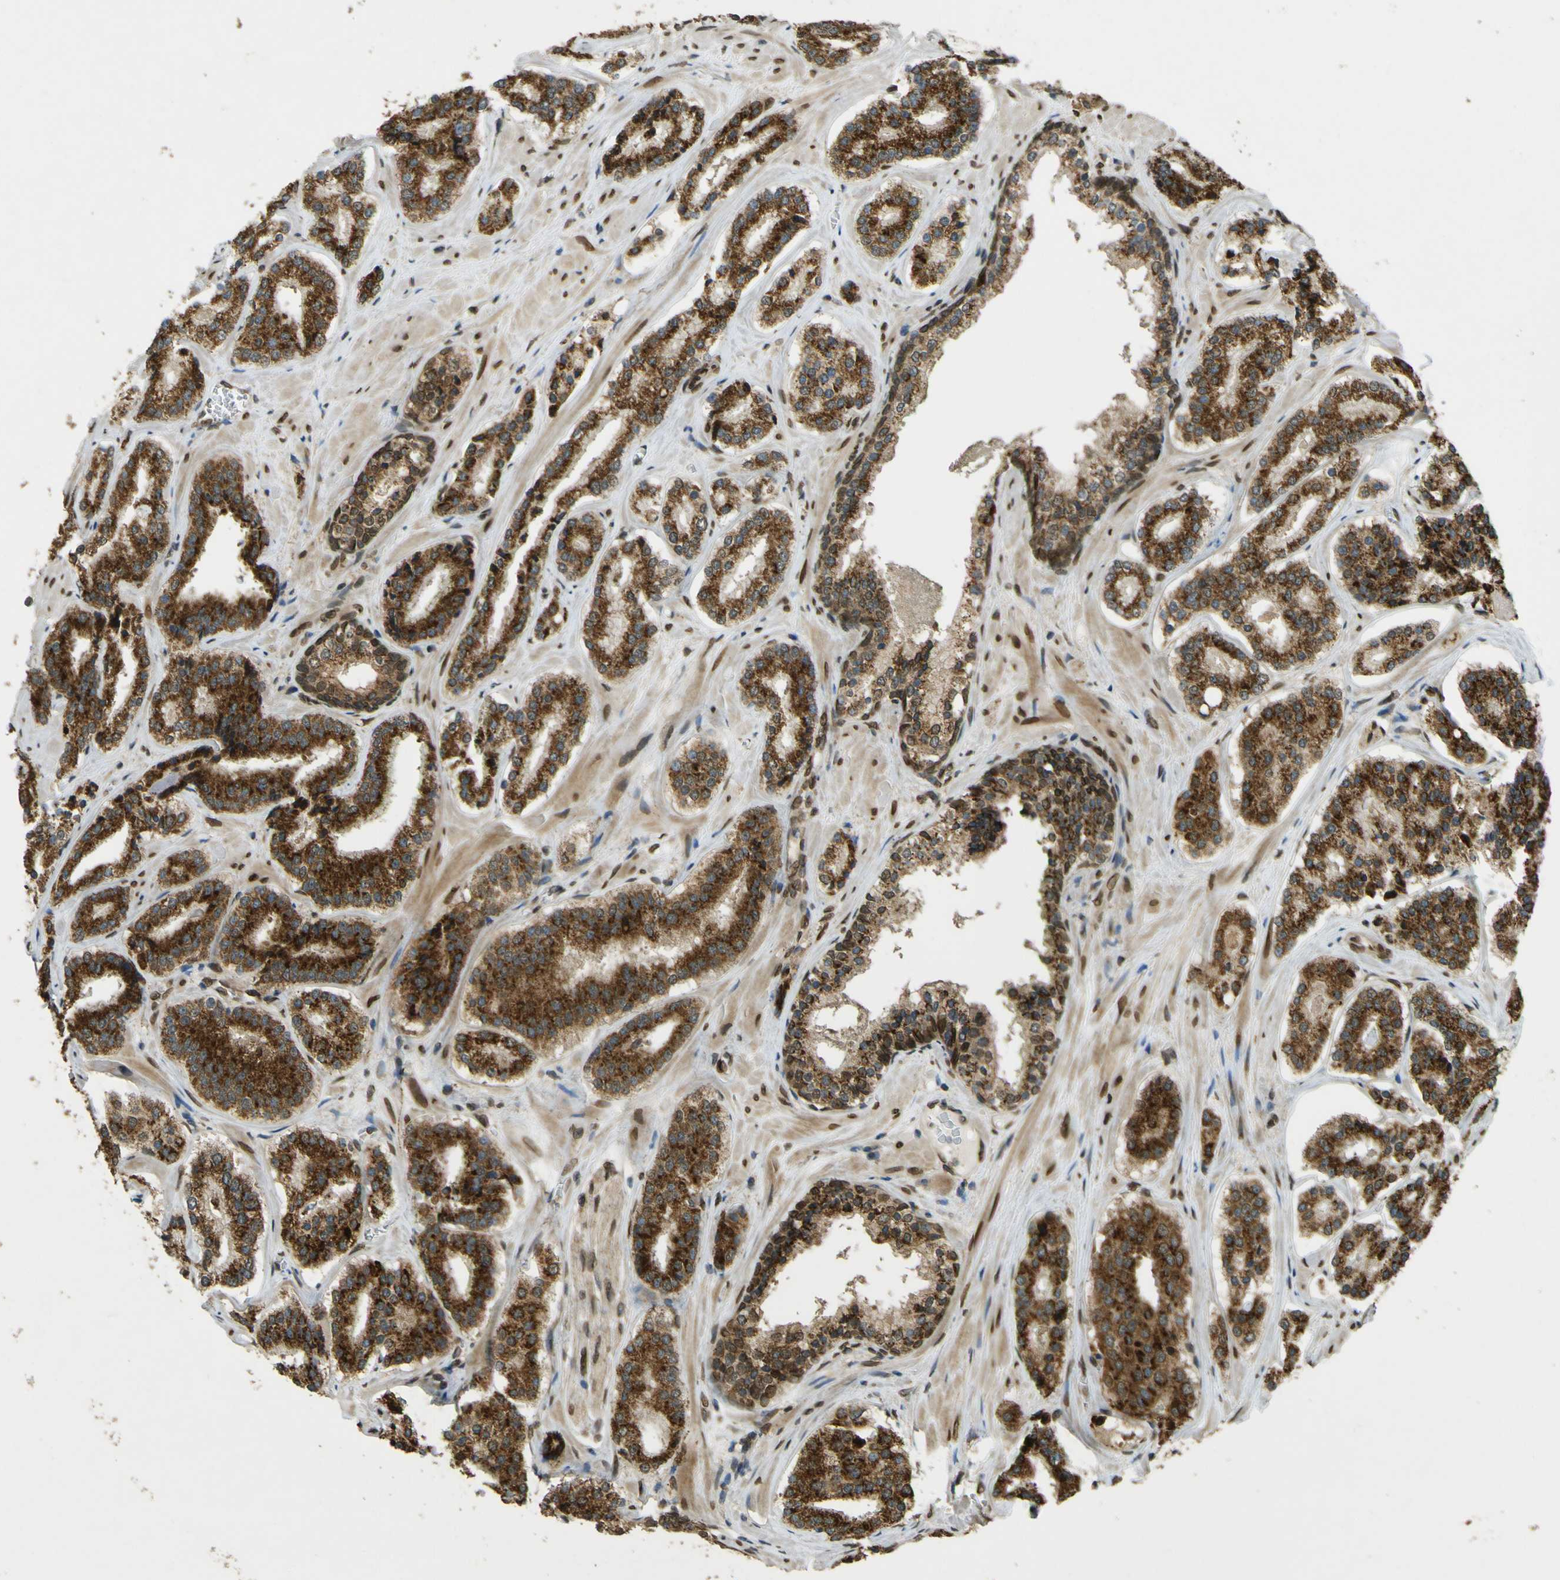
{"staining": {"intensity": "strong", "quantity": ">75%", "location": "cytoplasmic/membranous"}, "tissue": "prostate cancer", "cell_type": "Tumor cells", "image_type": "cancer", "snomed": [{"axis": "morphology", "description": "Adenocarcinoma, High grade"}, {"axis": "topography", "description": "Prostate"}], "caption": "IHC staining of prostate cancer (adenocarcinoma (high-grade)), which shows high levels of strong cytoplasmic/membranous expression in about >75% of tumor cells indicating strong cytoplasmic/membranous protein expression. The staining was performed using DAB (brown) for protein detection and nuclei were counterstained in hematoxylin (blue).", "gene": "GALNT1", "patient": {"sex": "male", "age": 60}}